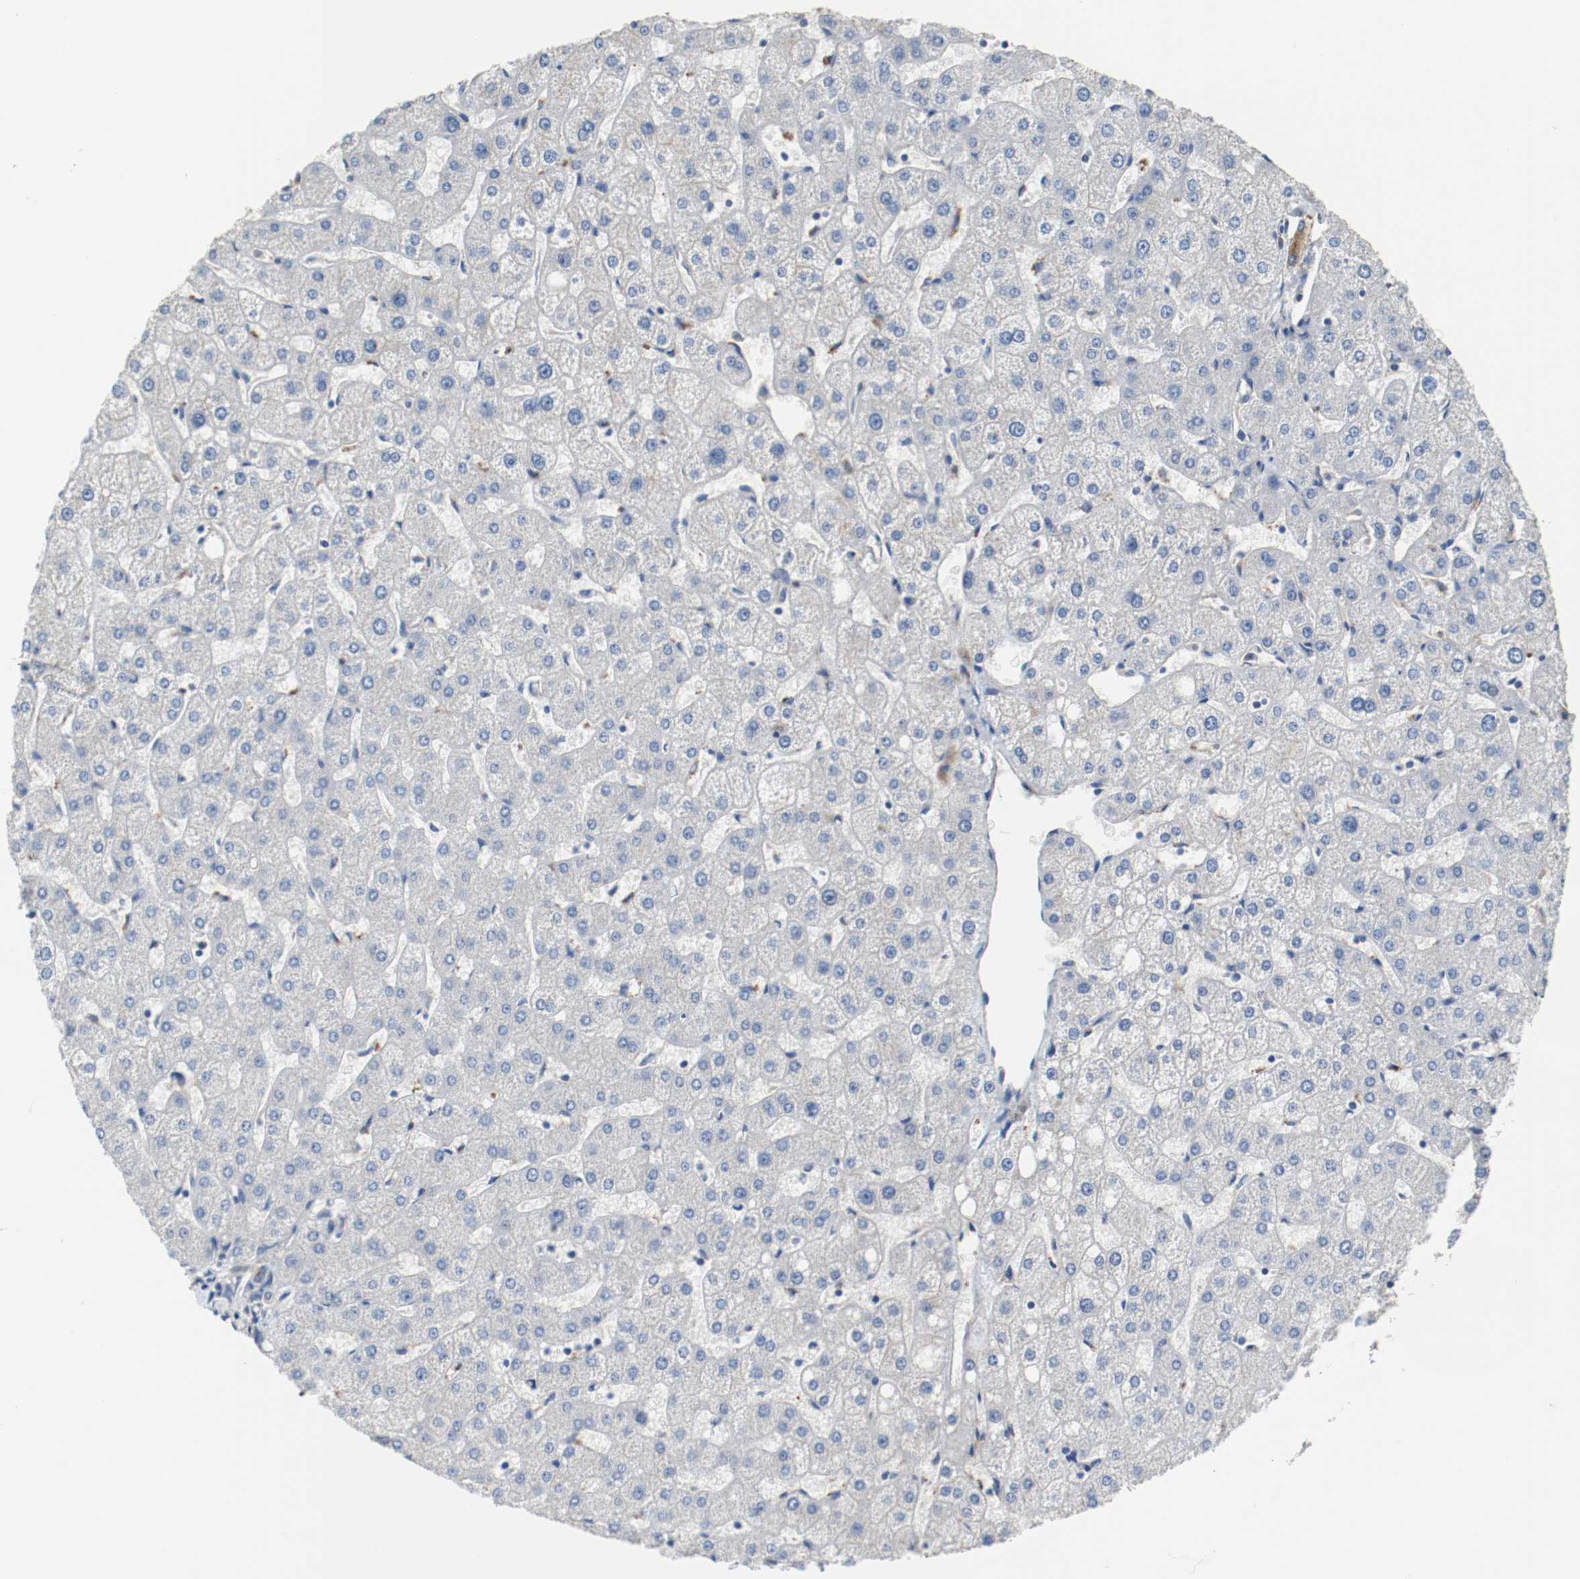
{"staining": {"intensity": "weak", "quantity": ">75%", "location": "cytoplasmic/membranous"}, "tissue": "liver", "cell_type": "Cholangiocytes", "image_type": "normal", "snomed": [{"axis": "morphology", "description": "Normal tissue, NOS"}, {"axis": "topography", "description": "Liver"}], "caption": "Protein staining of benign liver exhibits weak cytoplasmic/membranous staining in about >75% of cholangiocytes. Immunohistochemistry stains the protein in brown and the nuclei are stained blue.", "gene": "TUBA3D", "patient": {"sex": "male", "age": 67}}